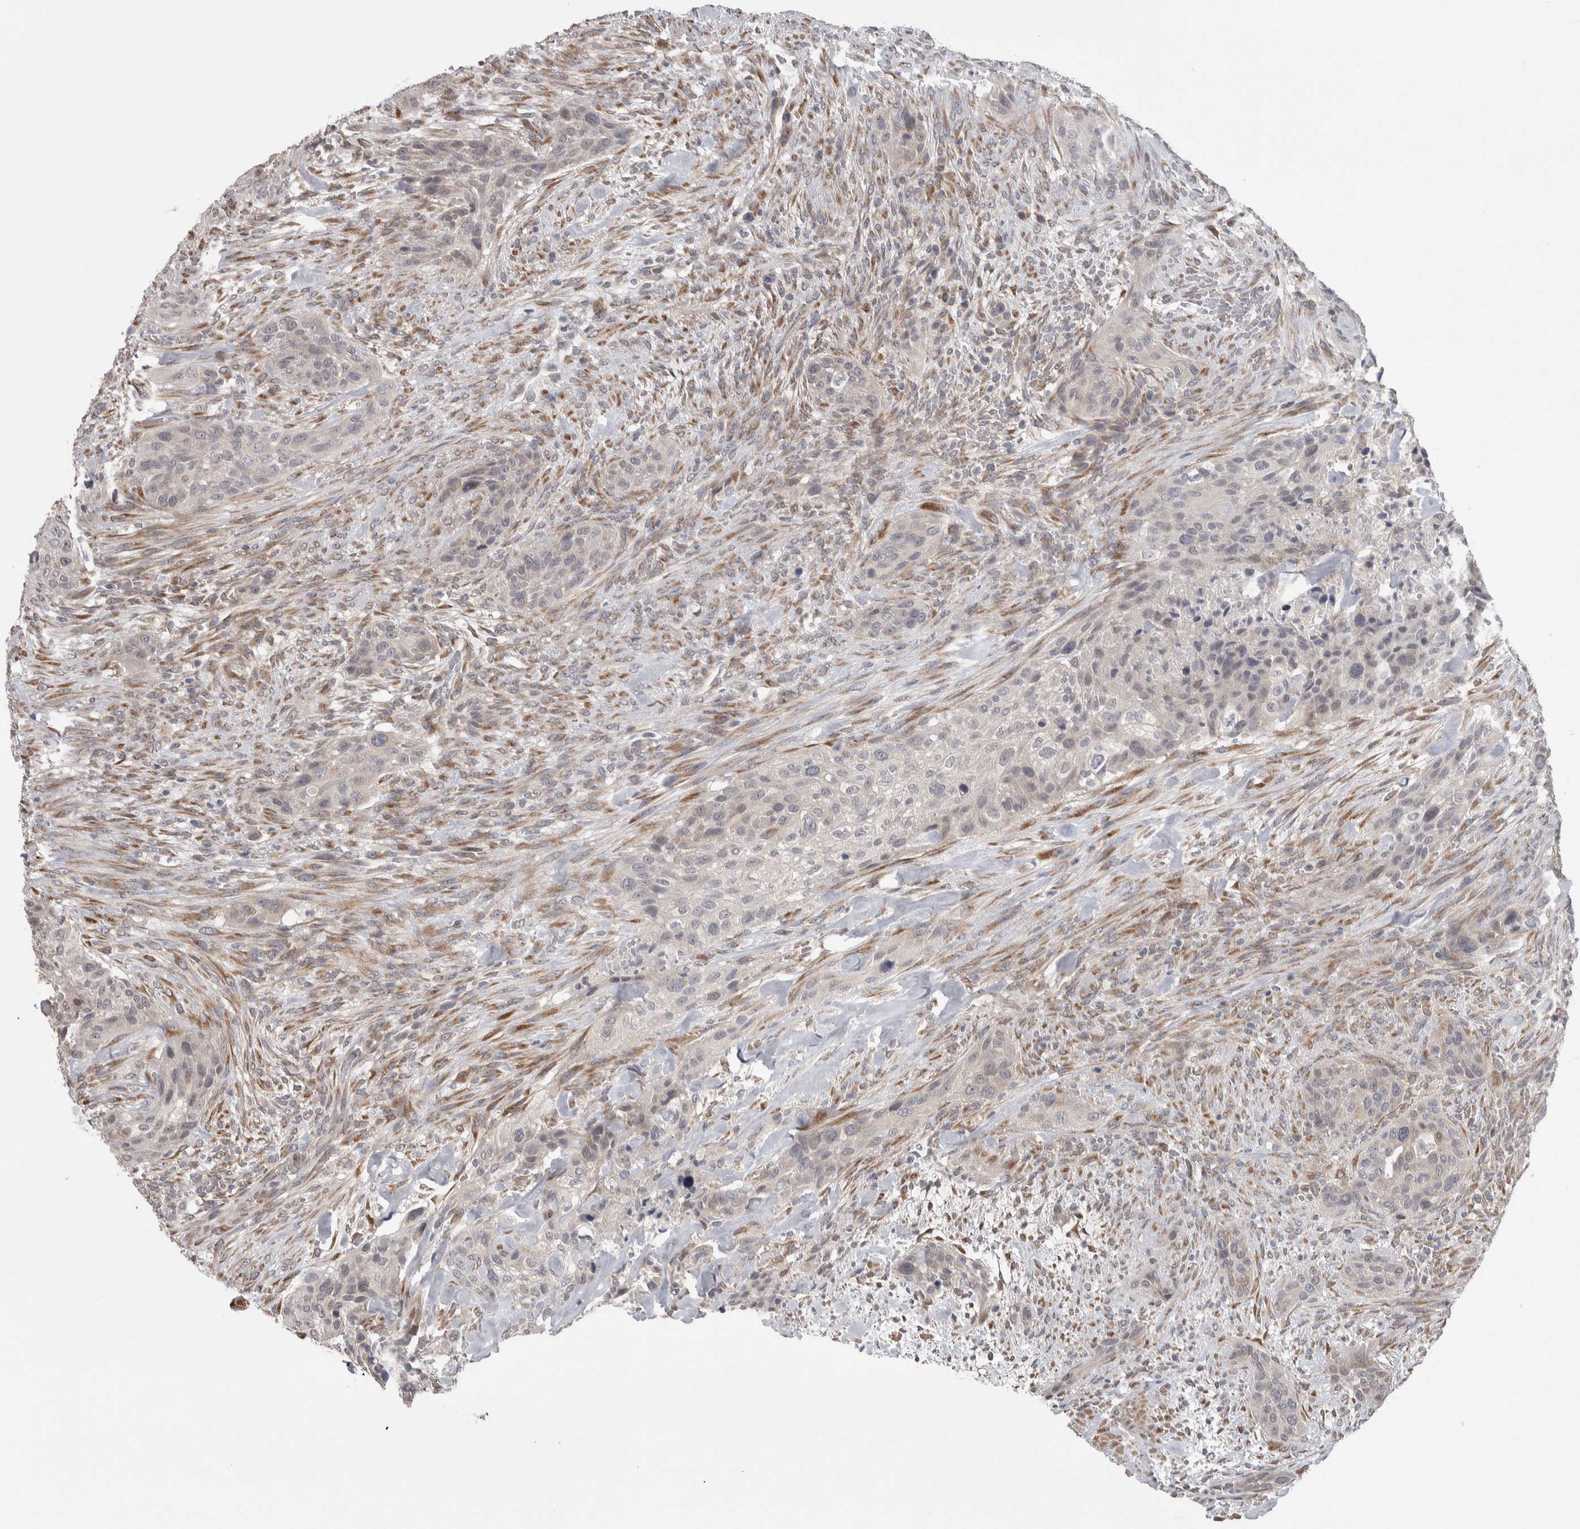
{"staining": {"intensity": "negative", "quantity": "none", "location": "none"}, "tissue": "urothelial cancer", "cell_type": "Tumor cells", "image_type": "cancer", "snomed": [{"axis": "morphology", "description": "Urothelial carcinoma, High grade"}, {"axis": "topography", "description": "Urinary bladder"}], "caption": "Immunohistochemistry photomicrograph of human urothelial cancer stained for a protein (brown), which reveals no expression in tumor cells.", "gene": "CUL2", "patient": {"sex": "male", "age": 35}}